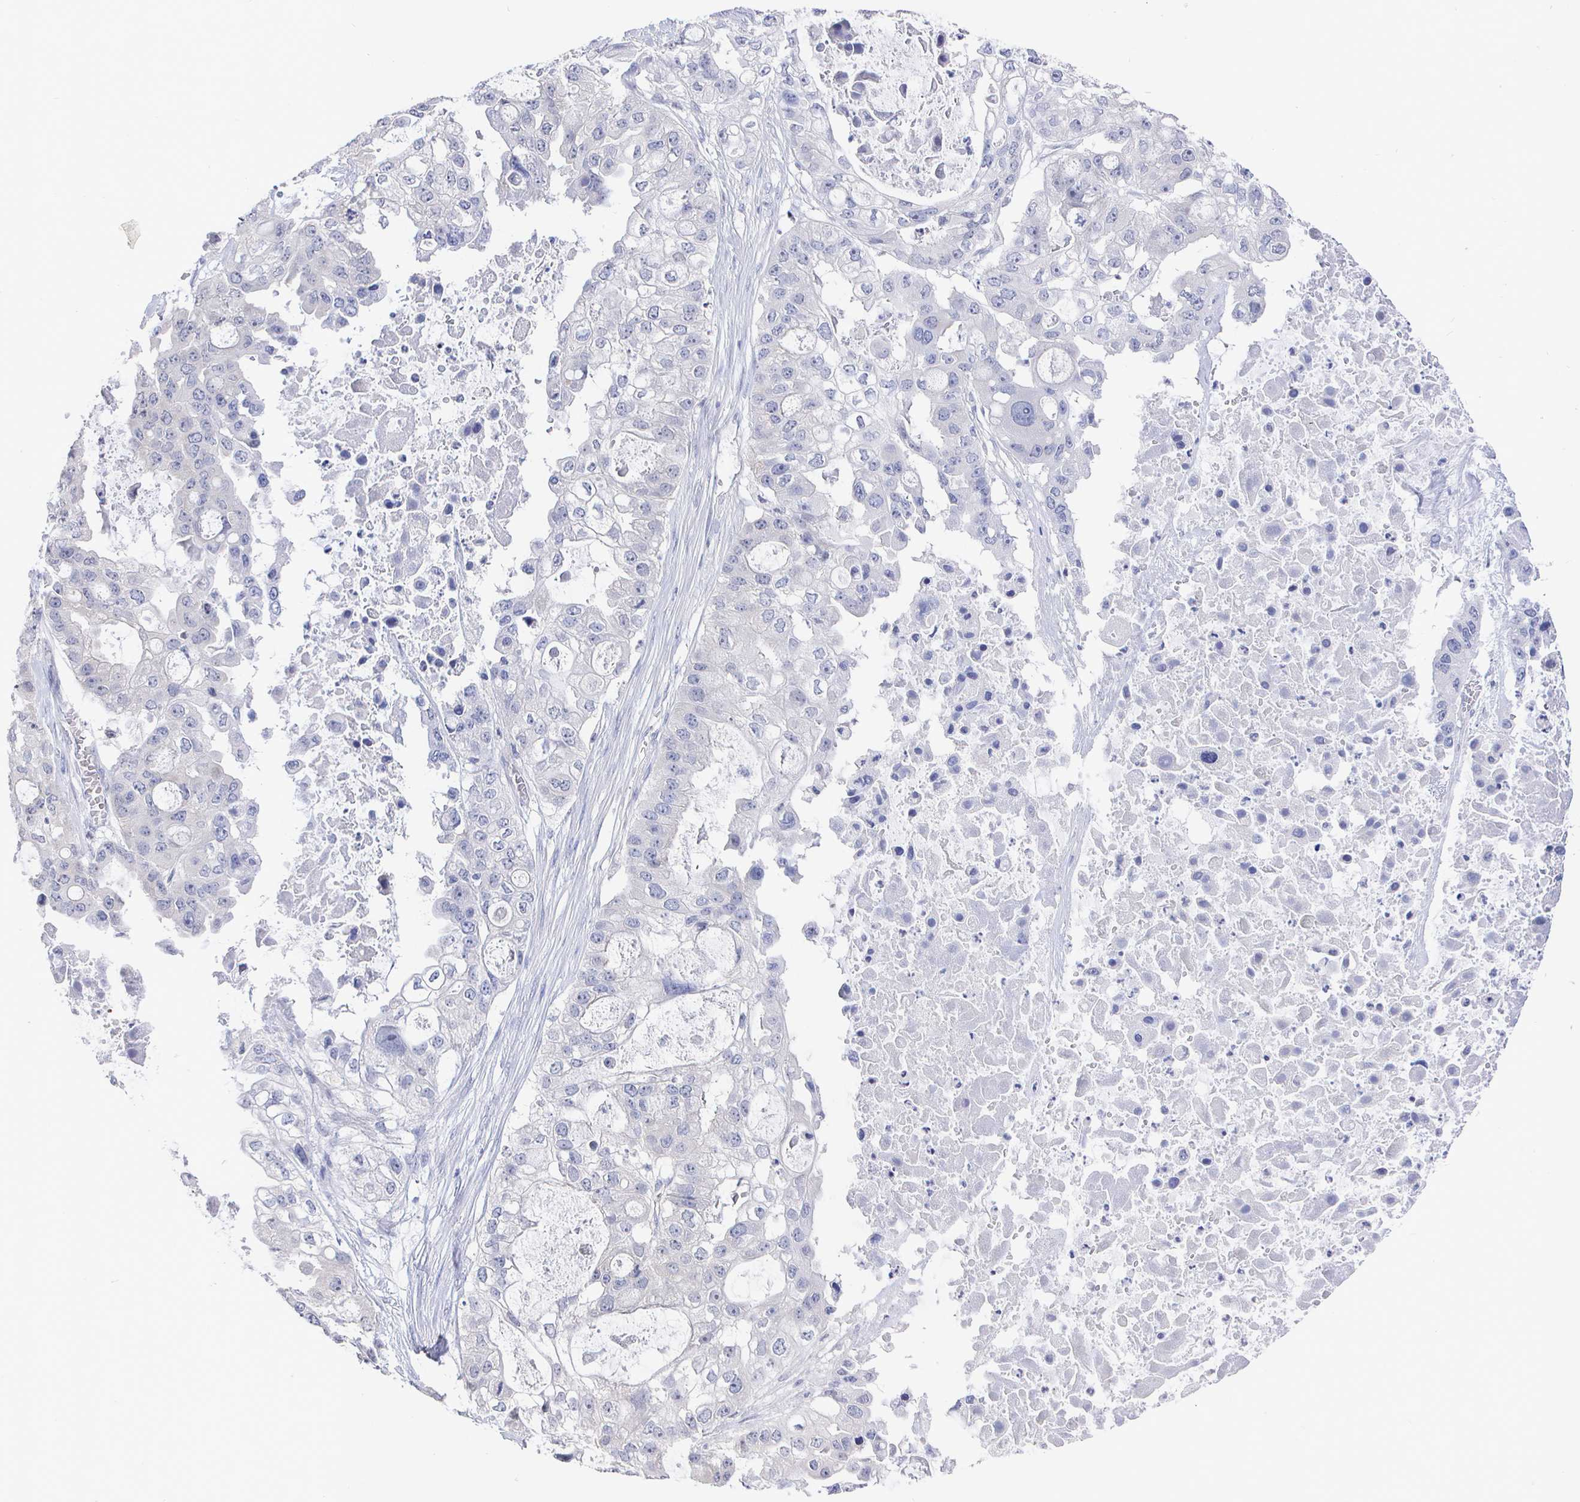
{"staining": {"intensity": "negative", "quantity": "none", "location": "none"}, "tissue": "ovarian cancer", "cell_type": "Tumor cells", "image_type": "cancer", "snomed": [{"axis": "morphology", "description": "Cystadenocarcinoma, serous, NOS"}, {"axis": "topography", "description": "Ovary"}], "caption": "An image of human ovarian cancer is negative for staining in tumor cells.", "gene": "LRRC23", "patient": {"sex": "female", "age": 56}}